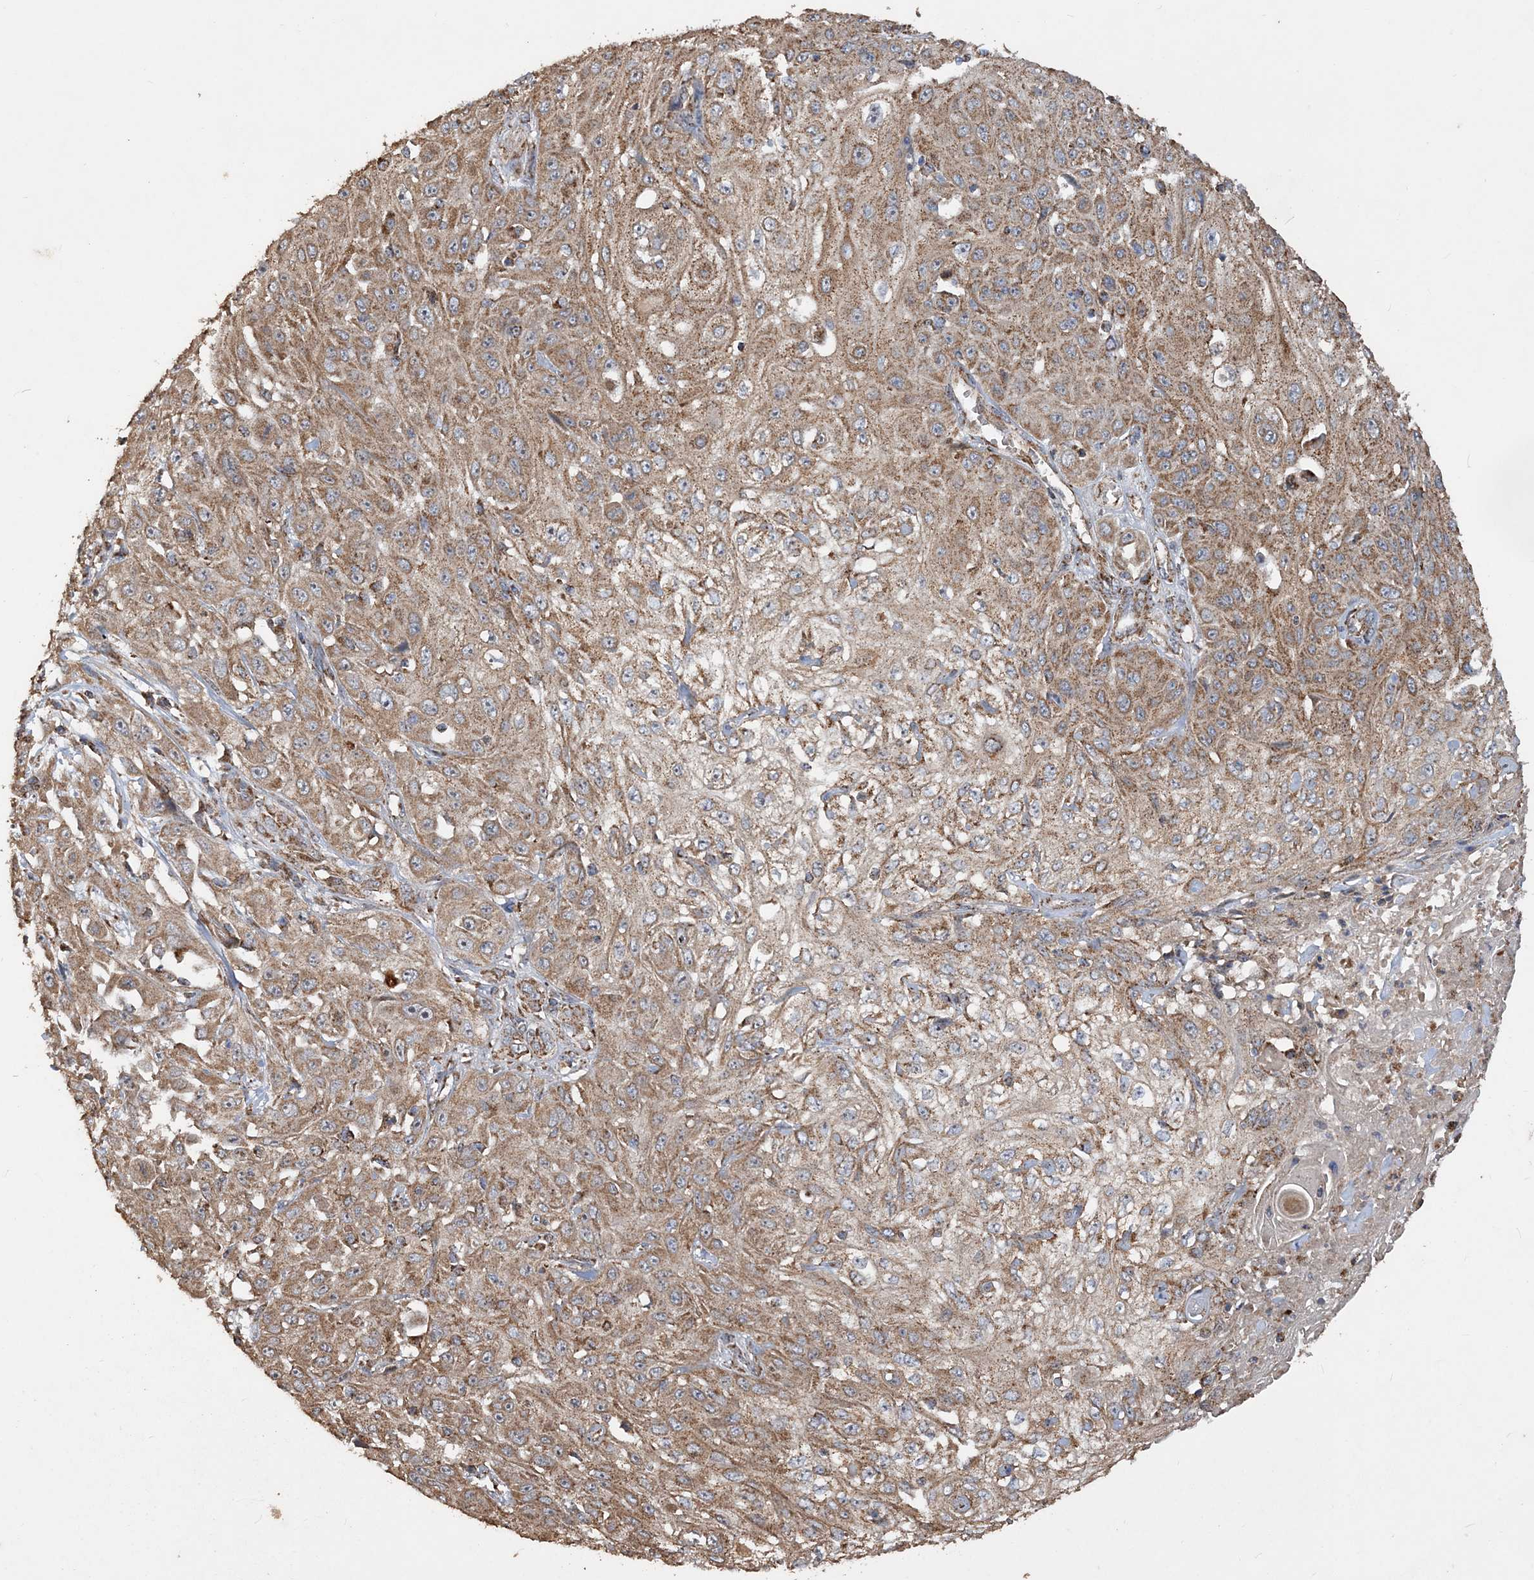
{"staining": {"intensity": "moderate", "quantity": ">75%", "location": "cytoplasmic/membranous"}, "tissue": "skin cancer", "cell_type": "Tumor cells", "image_type": "cancer", "snomed": [{"axis": "morphology", "description": "Squamous cell carcinoma, NOS"}, {"axis": "morphology", "description": "Squamous cell carcinoma, metastatic, NOS"}, {"axis": "topography", "description": "Skin"}, {"axis": "topography", "description": "Lymph node"}], "caption": "The photomicrograph shows immunohistochemical staining of skin cancer (squamous cell carcinoma). There is moderate cytoplasmic/membranous staining is identified in about >75% of tumor cells.", "gene": "POC5", "patient": {"sex": "male", "age": 75}}